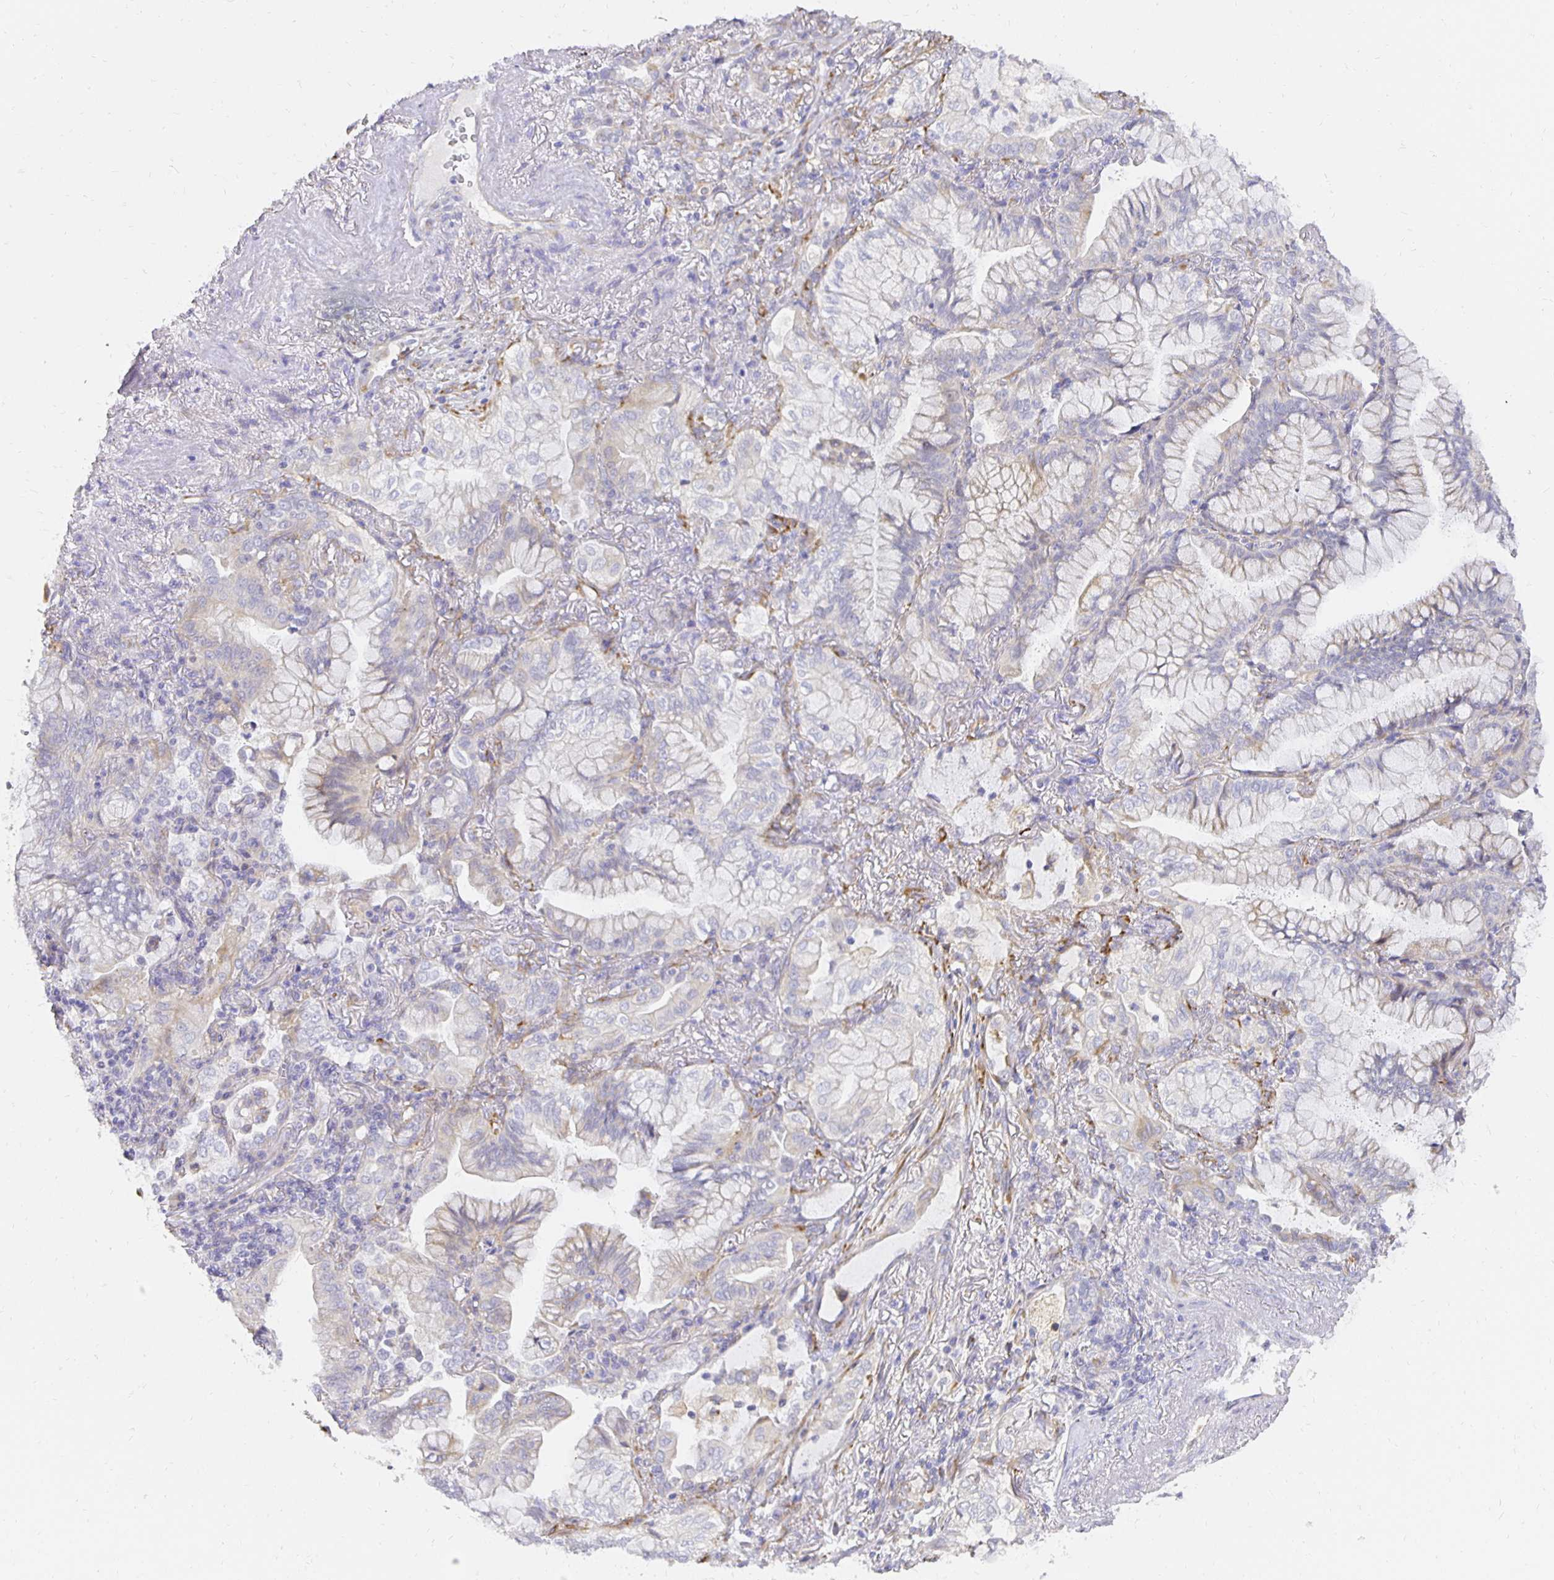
{"staining": {"intensity": "negative", "quantity": "none", "location": "none"}, "tissue": "lung cancer", "cell_type": "Tumor cells", "image_type": "cancer", "snomed": [{"axis": "morphology", "description": "Adenocarcinoma, NOS"}, {"axis": "topography", "description": "Lung"}], "caption": "A photomicrograph of lung adenocarcinoma stained for a protein shows no brown staining in tumor cells.", "gene": "PLOD1", "patient": {"sex": "male", "age": 77}}